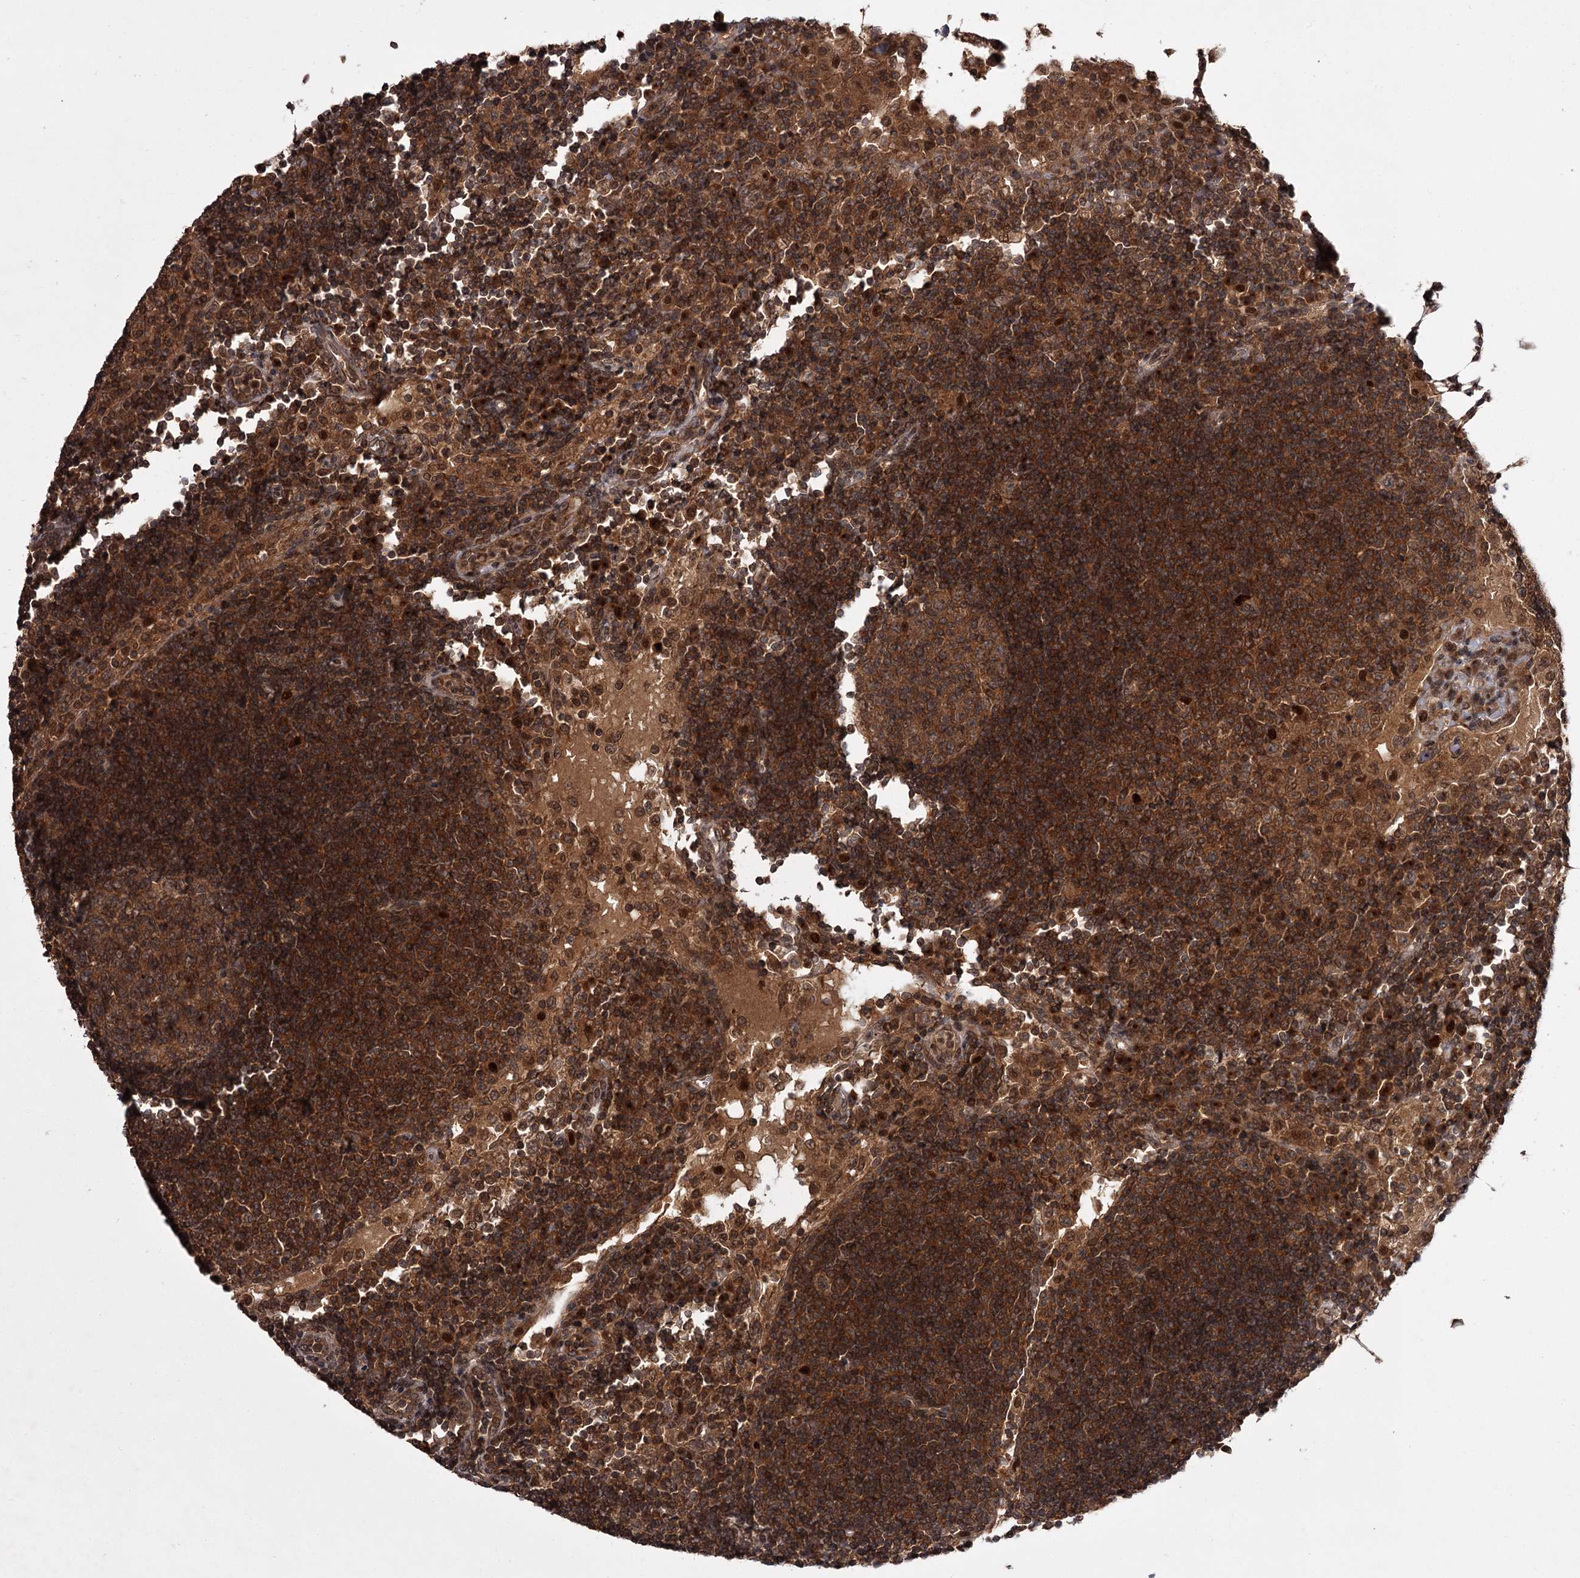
{"staining": {"intensity": "moderate", "quantity": ">75%", "location": "cytoplasmic/membranous"}, "tissue": "lymph node", "cell_type": "Germinal center cells", "image_type": "normal", "snomed": [{"axis": "morphology", "description": "Normal tissue, NOS"}, {"axis": "topography", "description": "Lymph node"}], "caption": "Protein expression analysis of normal human lymph node reveals moderate cytoplasmic/membranous expression in about >75% of germinal center cells.", "gene": "TBC1D23", "patient": {"sex": "female", "age": 53}}